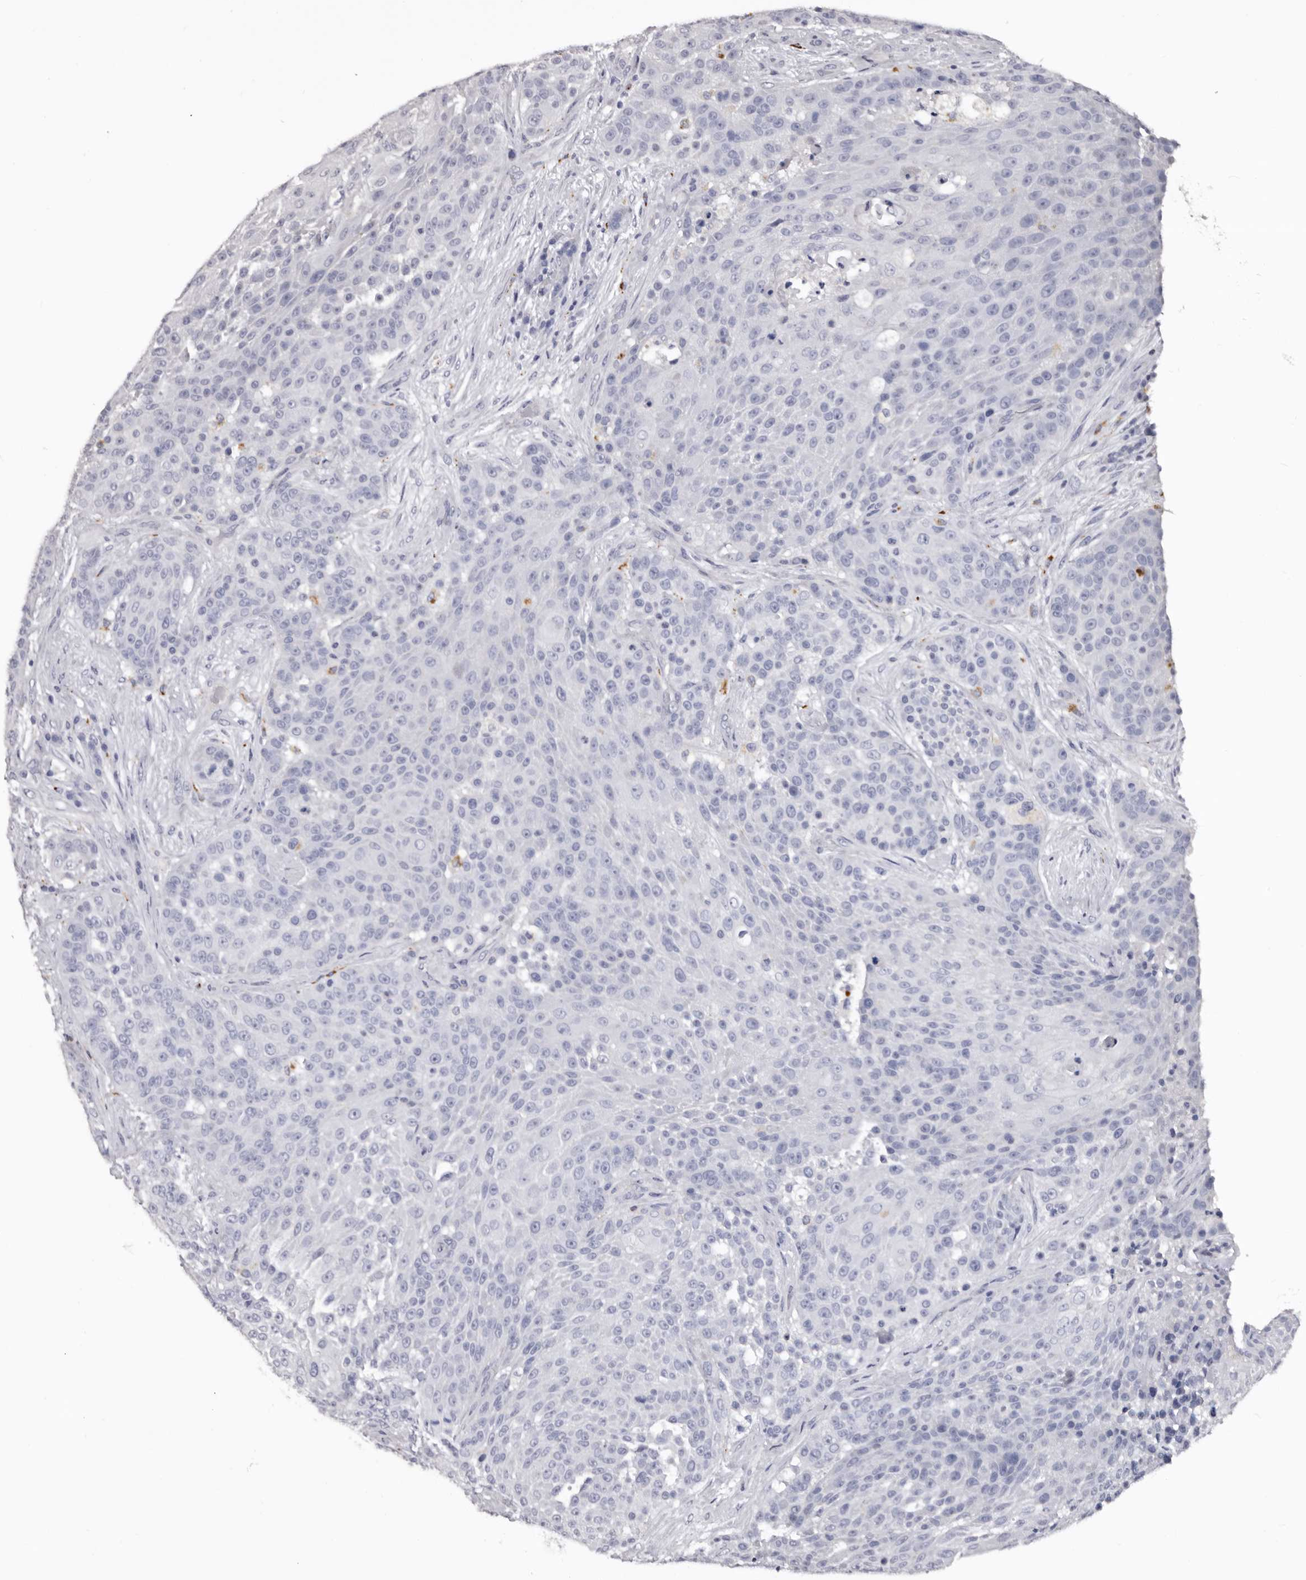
{"staining": {"intensity": "negative", "quantity": "none", "location": "none"}, "tissue": "urothelial cancer", "cell_type": "Tumor cells", "image_type": "cancer", "snomed": [{"axis": "morphology", "description": "Urothelial carcinoma, High grade"}, {"axis": "topography", "description": "Urinary bladder"}], "caption": "Immunohistochemistry image of urothelial cancer stained for a protein (brown), which displays no positivity in tumor cells. (Stains: DAB (3,3'-diaminobenzidine) immunohistochemistry (IHC) with hematoxylin counter stain, Microscopy: brightfield microscopy at high magnification).", "gene": "SLC10A4", "patient": {"sex": "female", "age": 63}}